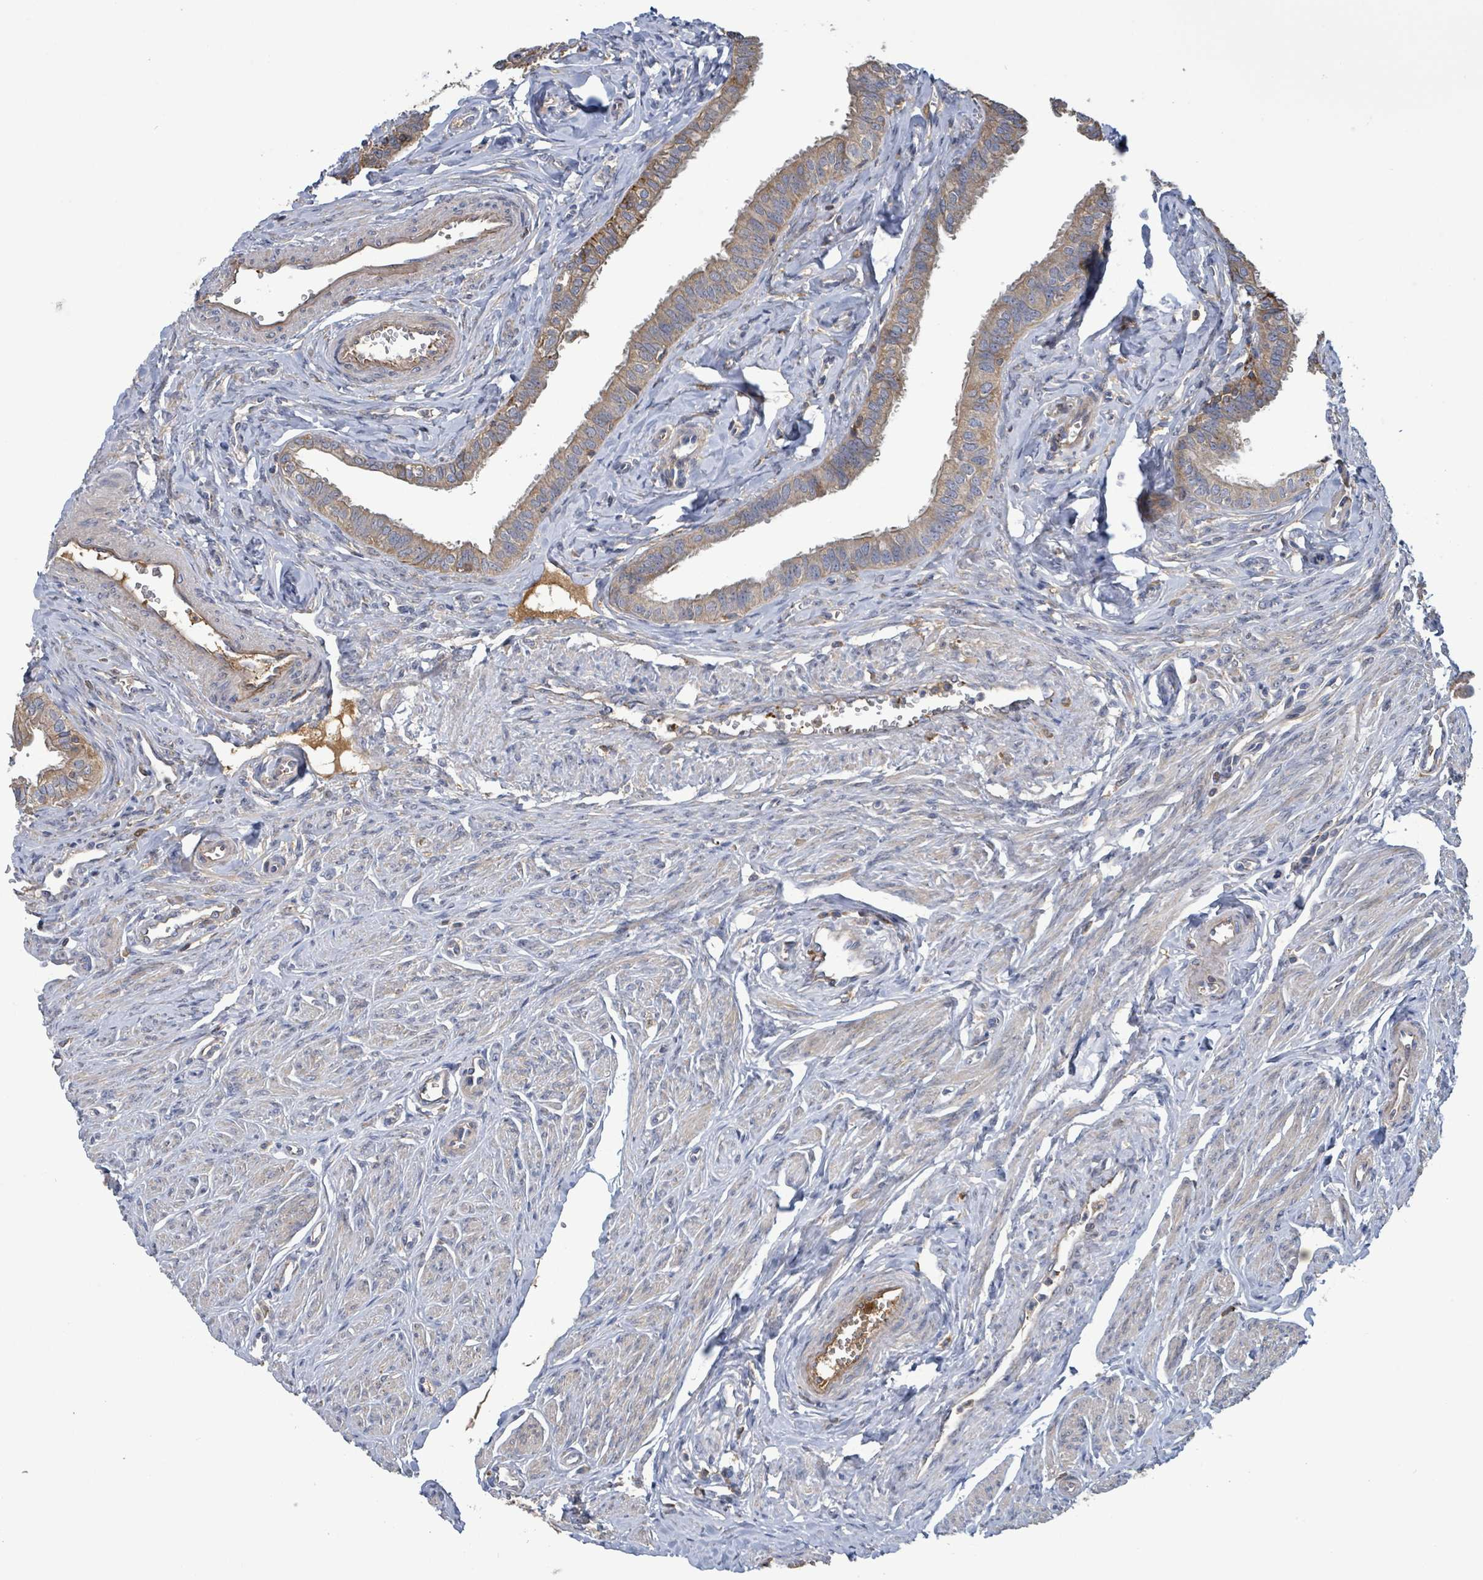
{"staining": {"intensity": "moderate", "quantity": "25%-75%", "location": "cytoplasmic/membranous"}, "tissue": "fallopian tube", "cell_type": "Glandular cells", "image_type": "normal", "snomed": [{"axis": "morphology", "description": "Normal tissue, NOS"}, {"axis": "morphology", "description": "Carcinoma, NOS"}, {"axis": "topography", "description": "Fallopian tube"}, {"axis": "topography", "description": "Ovary"}], "caption": "Glandular cells show moderate cytoplasmic/membranous staining in about 25%-75% of cells in unremarkable fallopian tube. (DAB IHC, brown staining for protein, blue staining for nuclei).", "gene": "PLAAT1", "patient": {"sex": "female", "age": 59}}